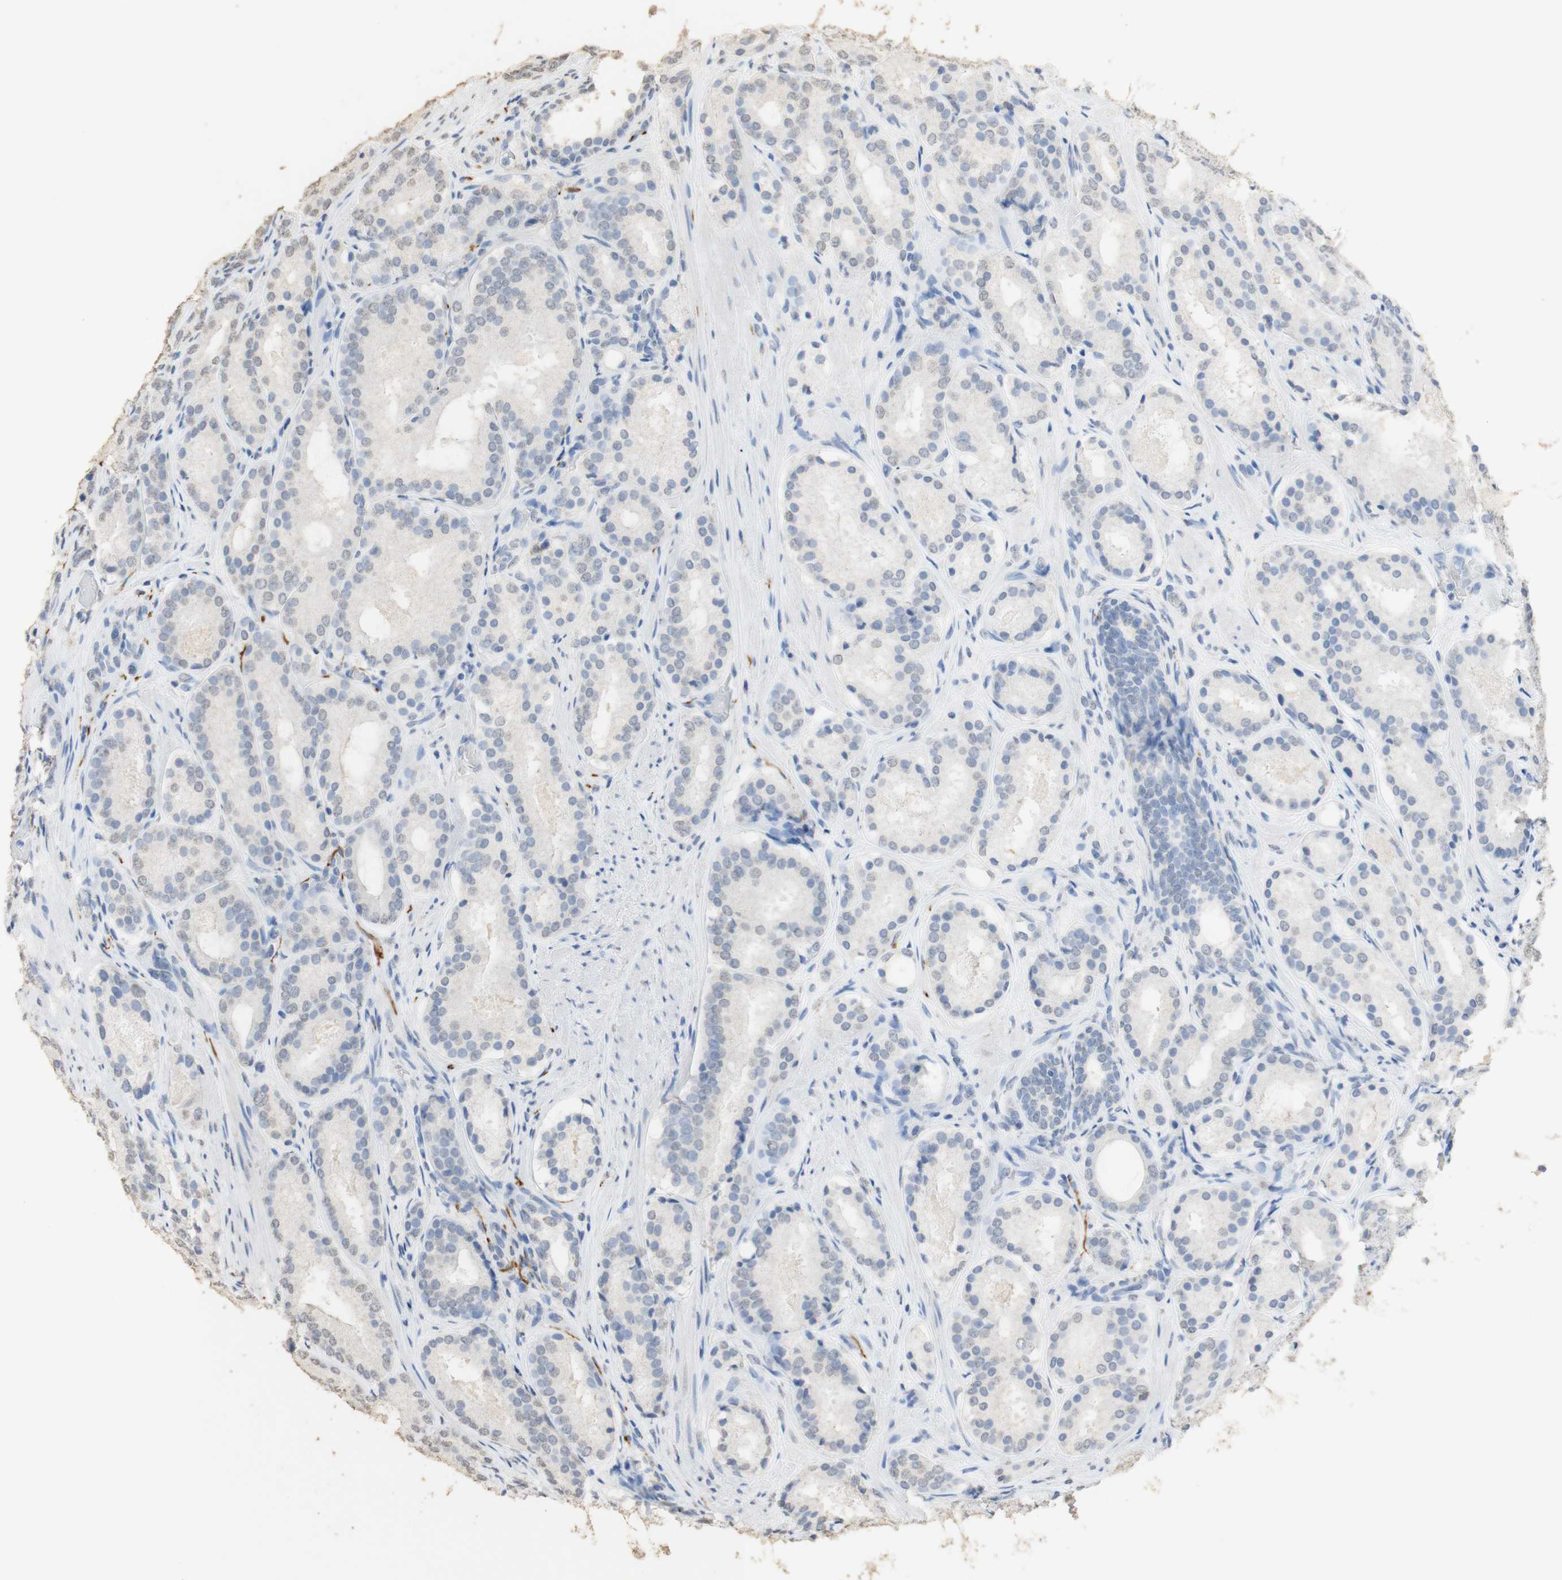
{"staining": {"intensity": "weak", "quantity": "<25%", "location": "cytoplasmic/membranous,nuclear"}, "tissue": "prostate cancer", "cell_type": "Tumor cells", "image_type": "cancer", "snomed": [{"axis": "morphology", "description": "Adenocarcinoma, Low grade"}, {"axis": "topography", "description": "Prostate"}], "caption": "Immunohistochemical staining of human prostate low-grade adenocarcinoma shows no significant expression in tumor cells. The staining is performed using DAB brown chromogen with nuclei counter-stained in using hematoxylin.", "gene": "L1CAM", "patient": {"sex": "male", "age": 69}}